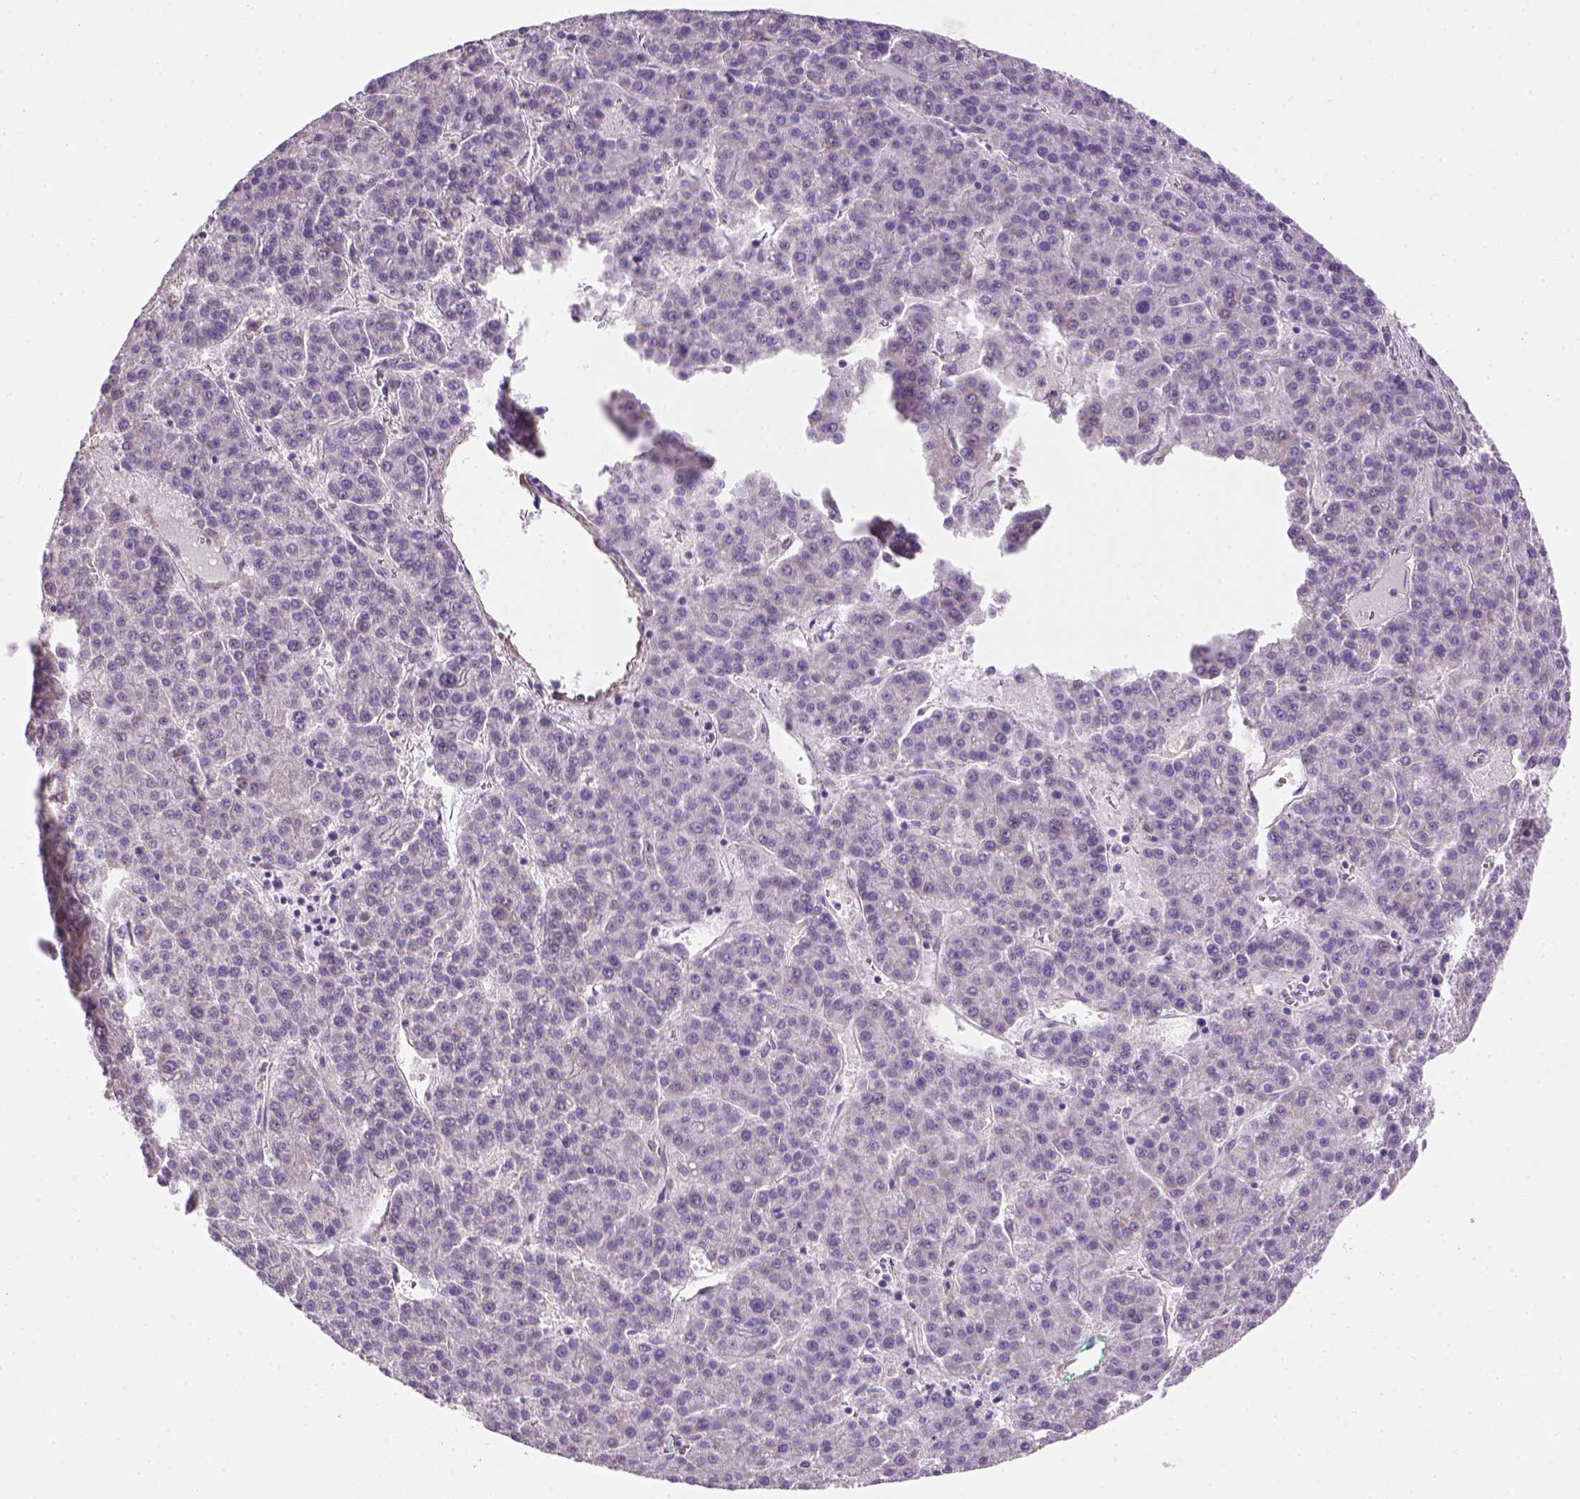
{"staining": {"intensity": "negative", "quantity": "none", "location": "none"}, "tissue": "liver cancer", "cell_type": "Tumor cells", "image_type": "cancer", "snomed": [{"axis": "morphology", "description": "Carcinoma, Hepatocellular, NOS"}, {"axis": "topography", "description": "Liver"}], "caption": "The histopathology image shows no significant positivity in tumor cells of liver hepatocellular carcinoma.", "gene": "HTRA1", "patient": {"sex": "female", "age": 58}}